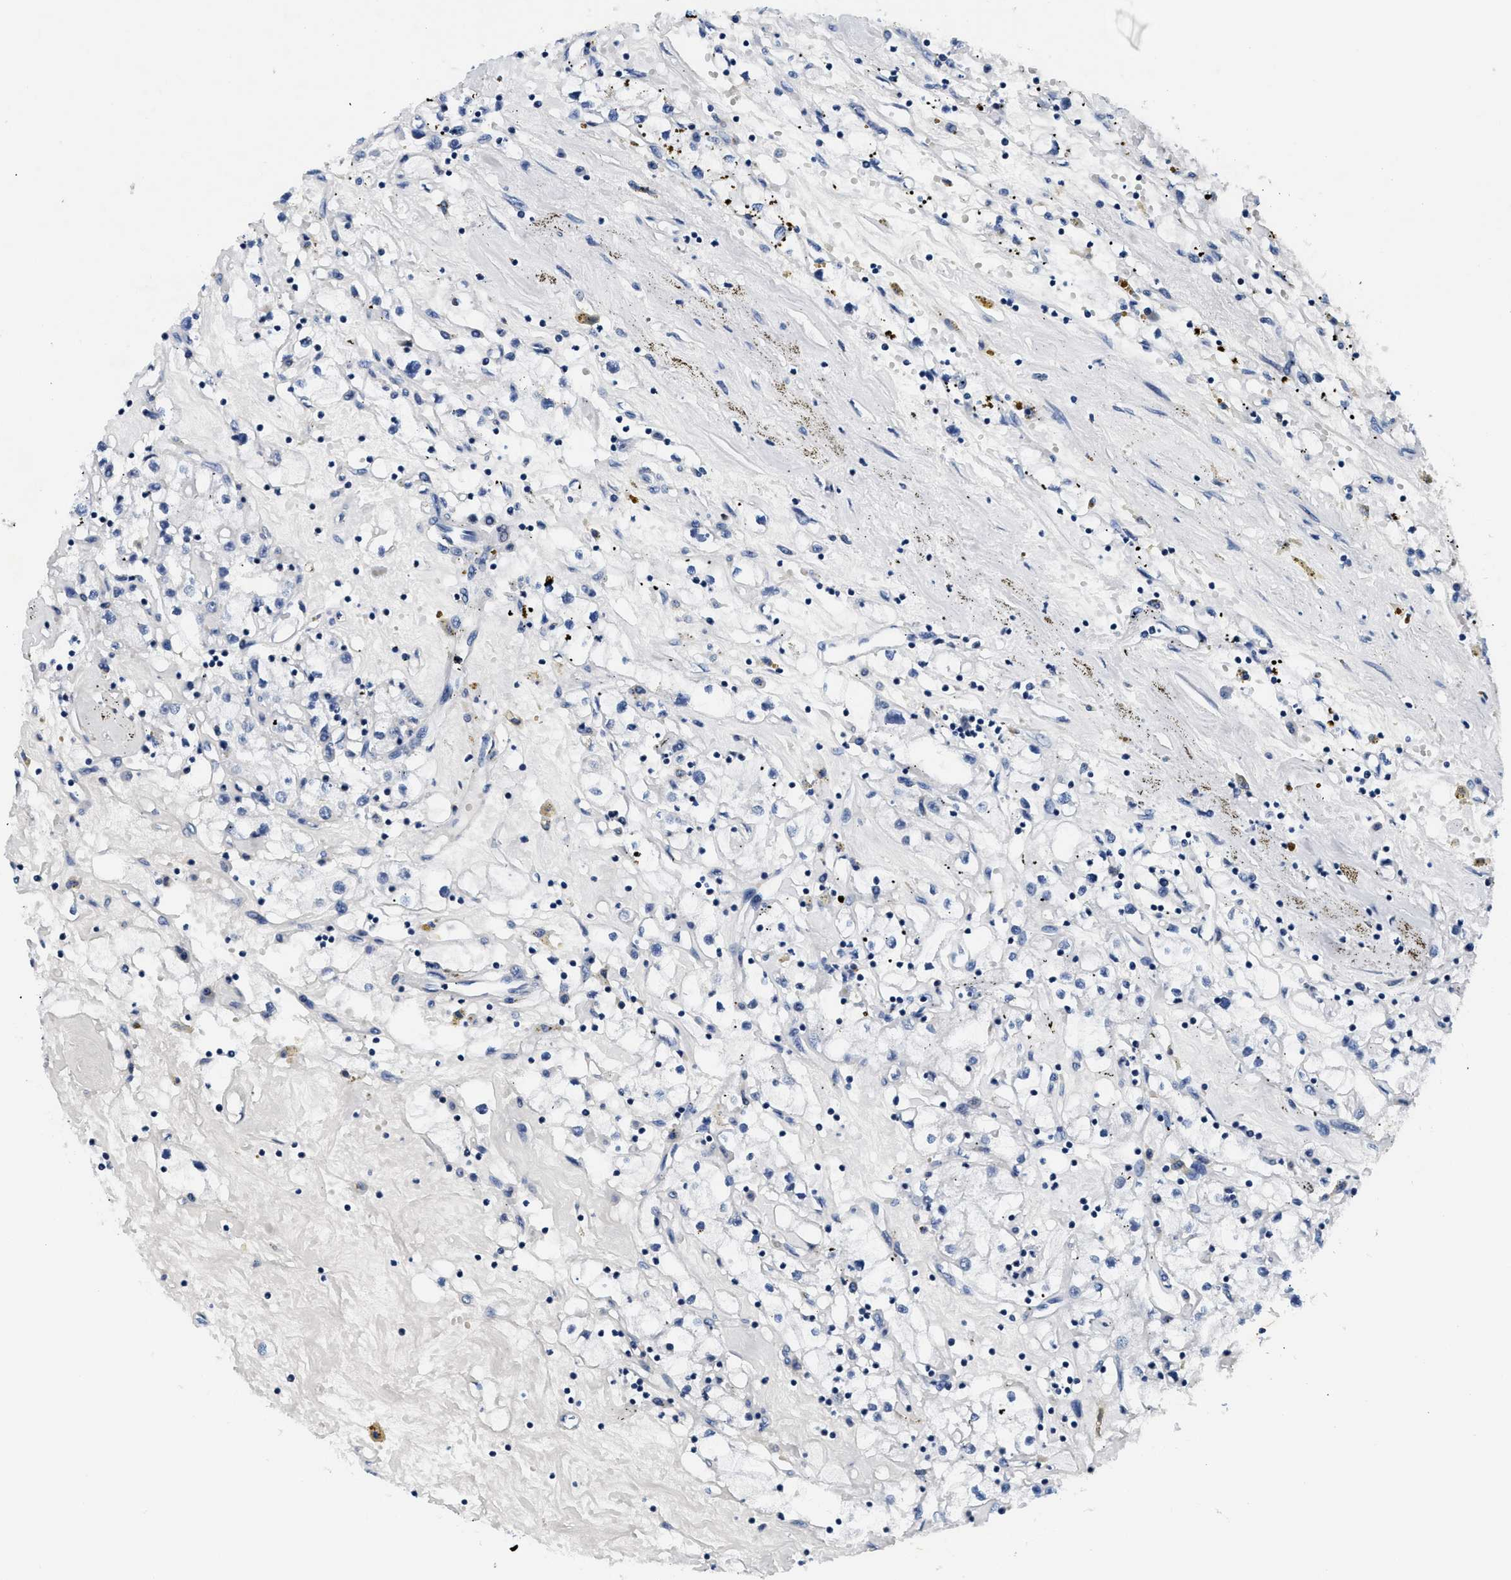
{"staining": {"intensity": "negative", "quantity": "none", "location": "none"}, "tissue": "renal cancer", "cell_type": "Tumor cells", "image_type": "cancer", "snomed": [{"axis": "morphology", "description": "Adenocarcinoma, NOS"}, {"axis": "topography", "description": "Kidney"}], "caption": "Protein analysis of renal cancer shows no significant staining in tumor cells. Brightfield microscopy of immunohistochemistry (IHC) stained with DAB (3,3'-diaminobenzidine) (brown) and hematoxylin (blue), captured at high magnification.", "gene": "MEA1", "patient": {"sex": "male", "age": 56}}